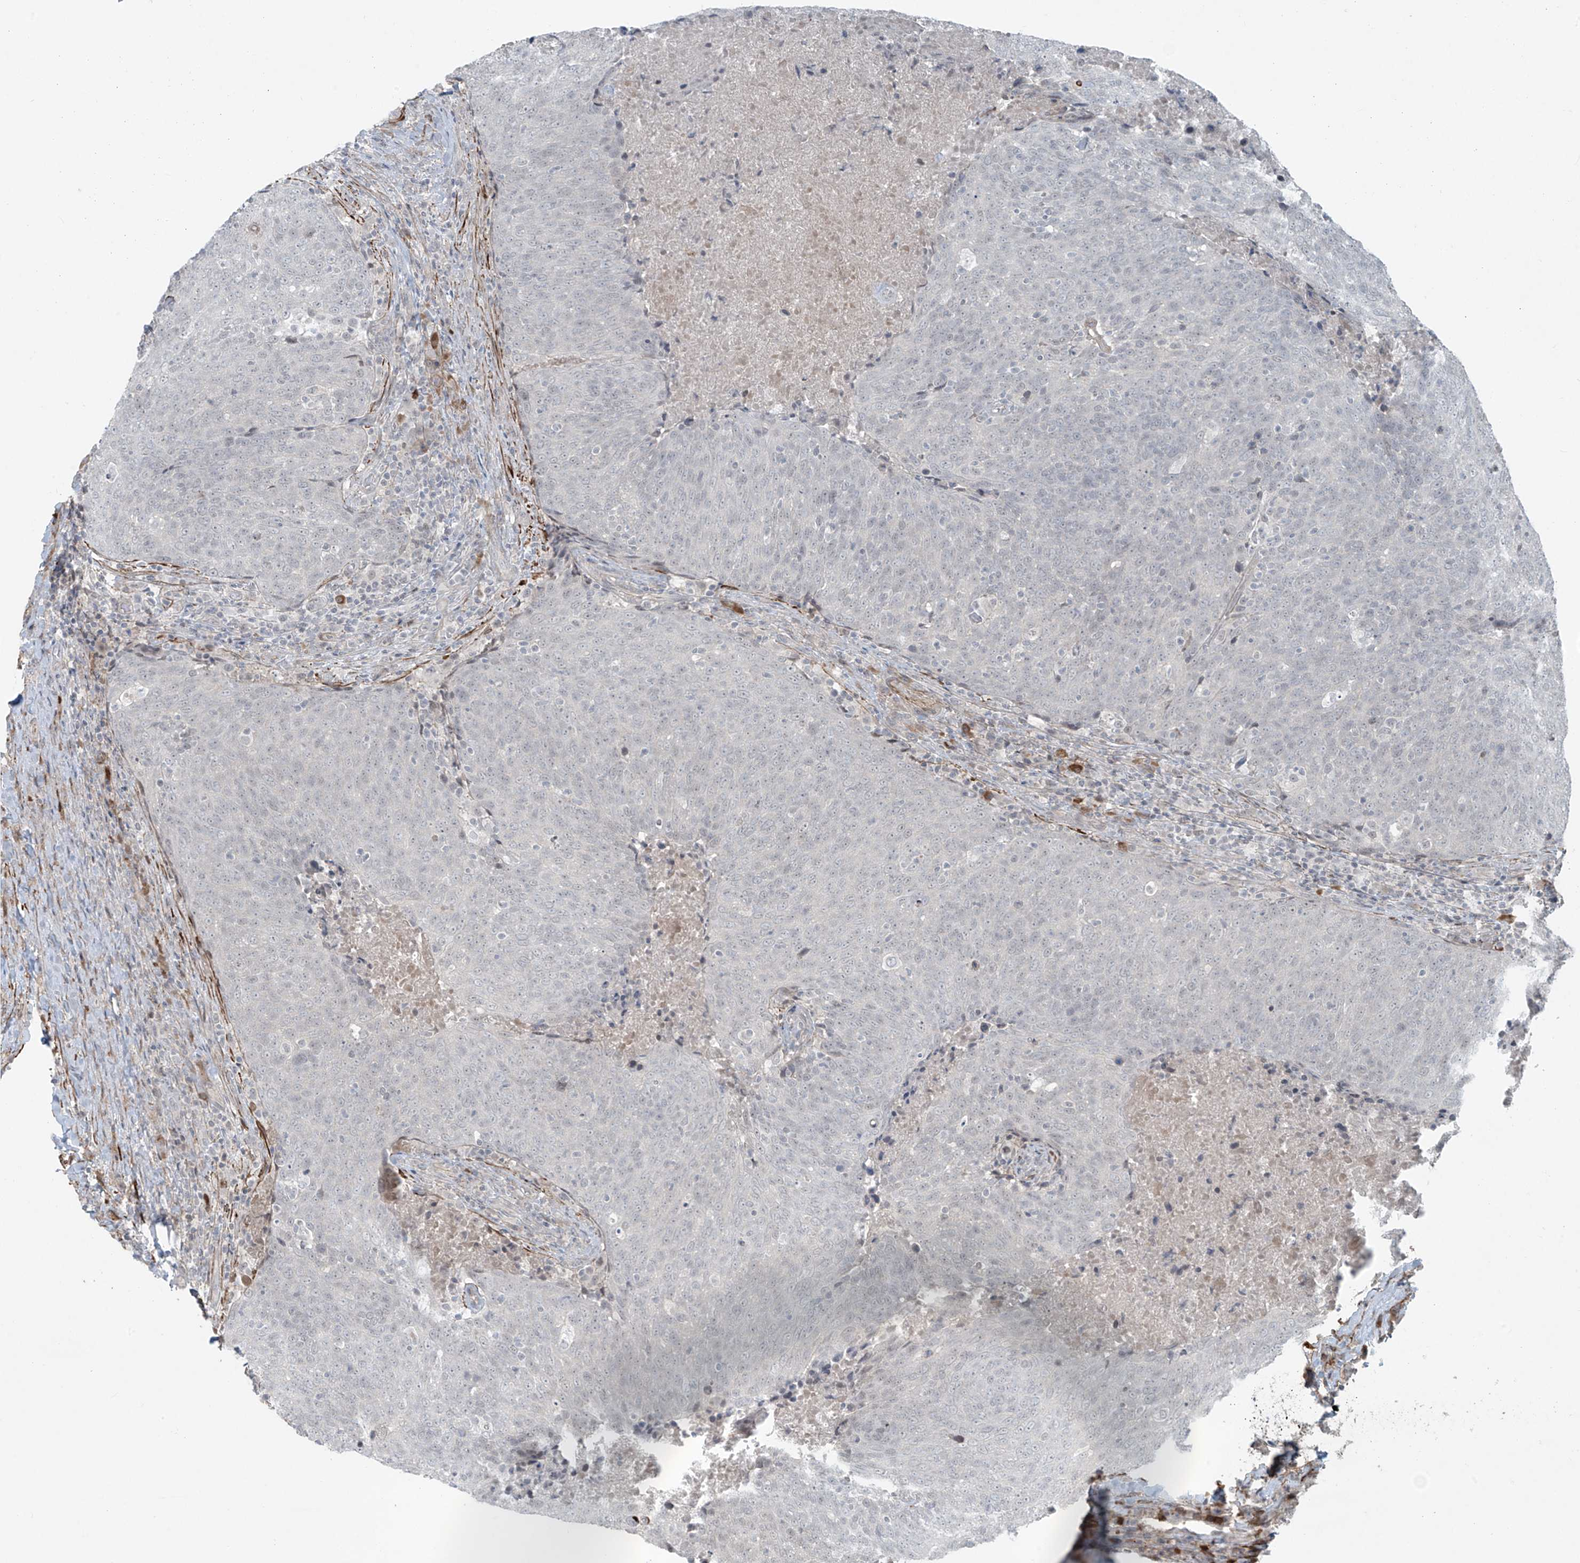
{"staining": {"intensity": "negative", "quantity": "none", "location": "none"}, "tissue": "head and neck cancer", "cell_type": "Tumor cells", "image_type": "cancer", "snomed": [{"axis": "morphology", "description": "Squamous cell carcinoma, NOS"}, {"axis": "morphology", "description": "Squamous cell carcinoma, metastatic, NOS"}, {"axis": "topography", "description": "Lymph node"}, {"axis": "topography", "description": "Head-Neck"}], "caption": "Immunohistochemical staining of metastatic squamous cell carcinoma (head and neck) shows no significant expression in tumor cells.", "gene": "RASGEF1A", "patient": {"sex": "male", "age": 62}}